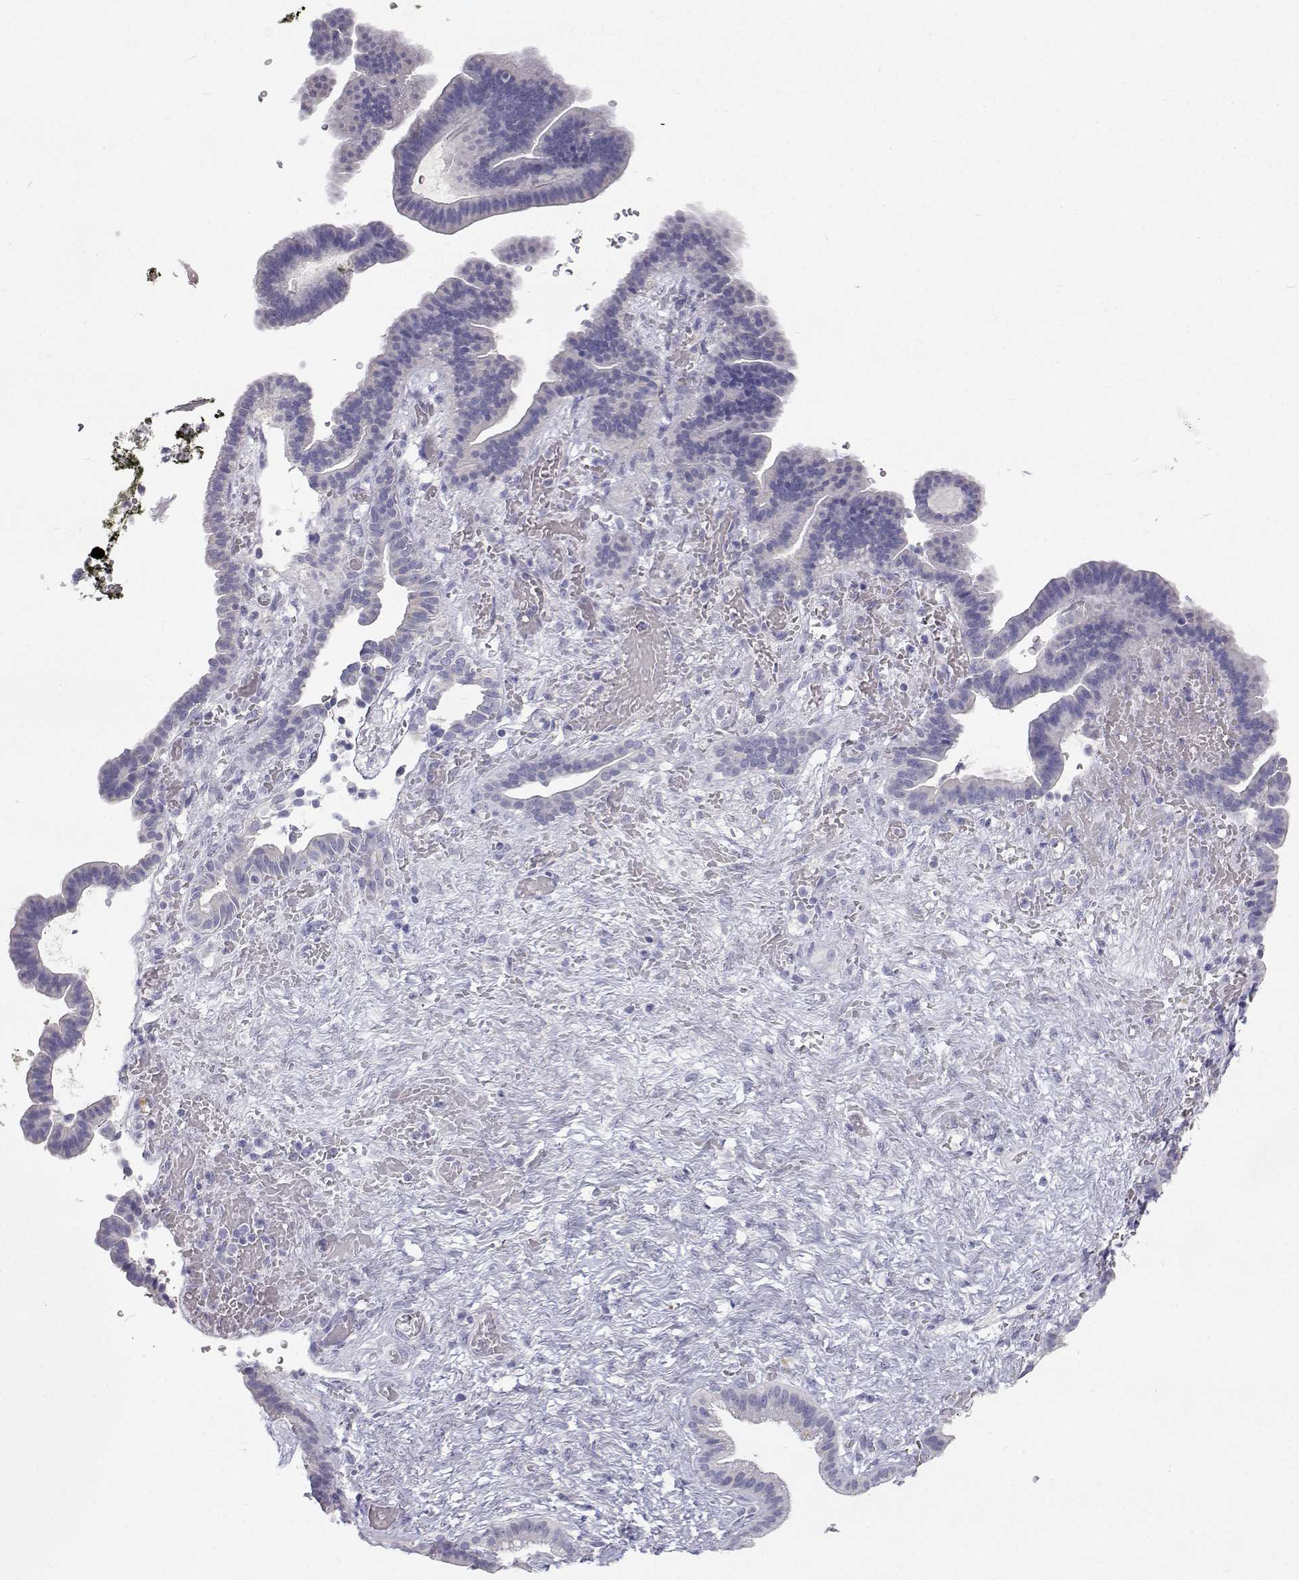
{"staining": {"intensity": "negative", "quantity": "none", "location": "none"}, "tissue": "pancreatic cancer", "cell_type": "Tumor cells", "image_type": "cancer", "snomed": [{"axis": "morphology", "description": "Adenocarcinoma, NOS"}, {"axis": "topography", "description": "Pancreas"}], "caption": "Immunohistochemical staining of pancreatic cancer displays no significant positivity in tumor cells.", "gene": "NCR2", "patient": {"sex": "male", "age": 44}}